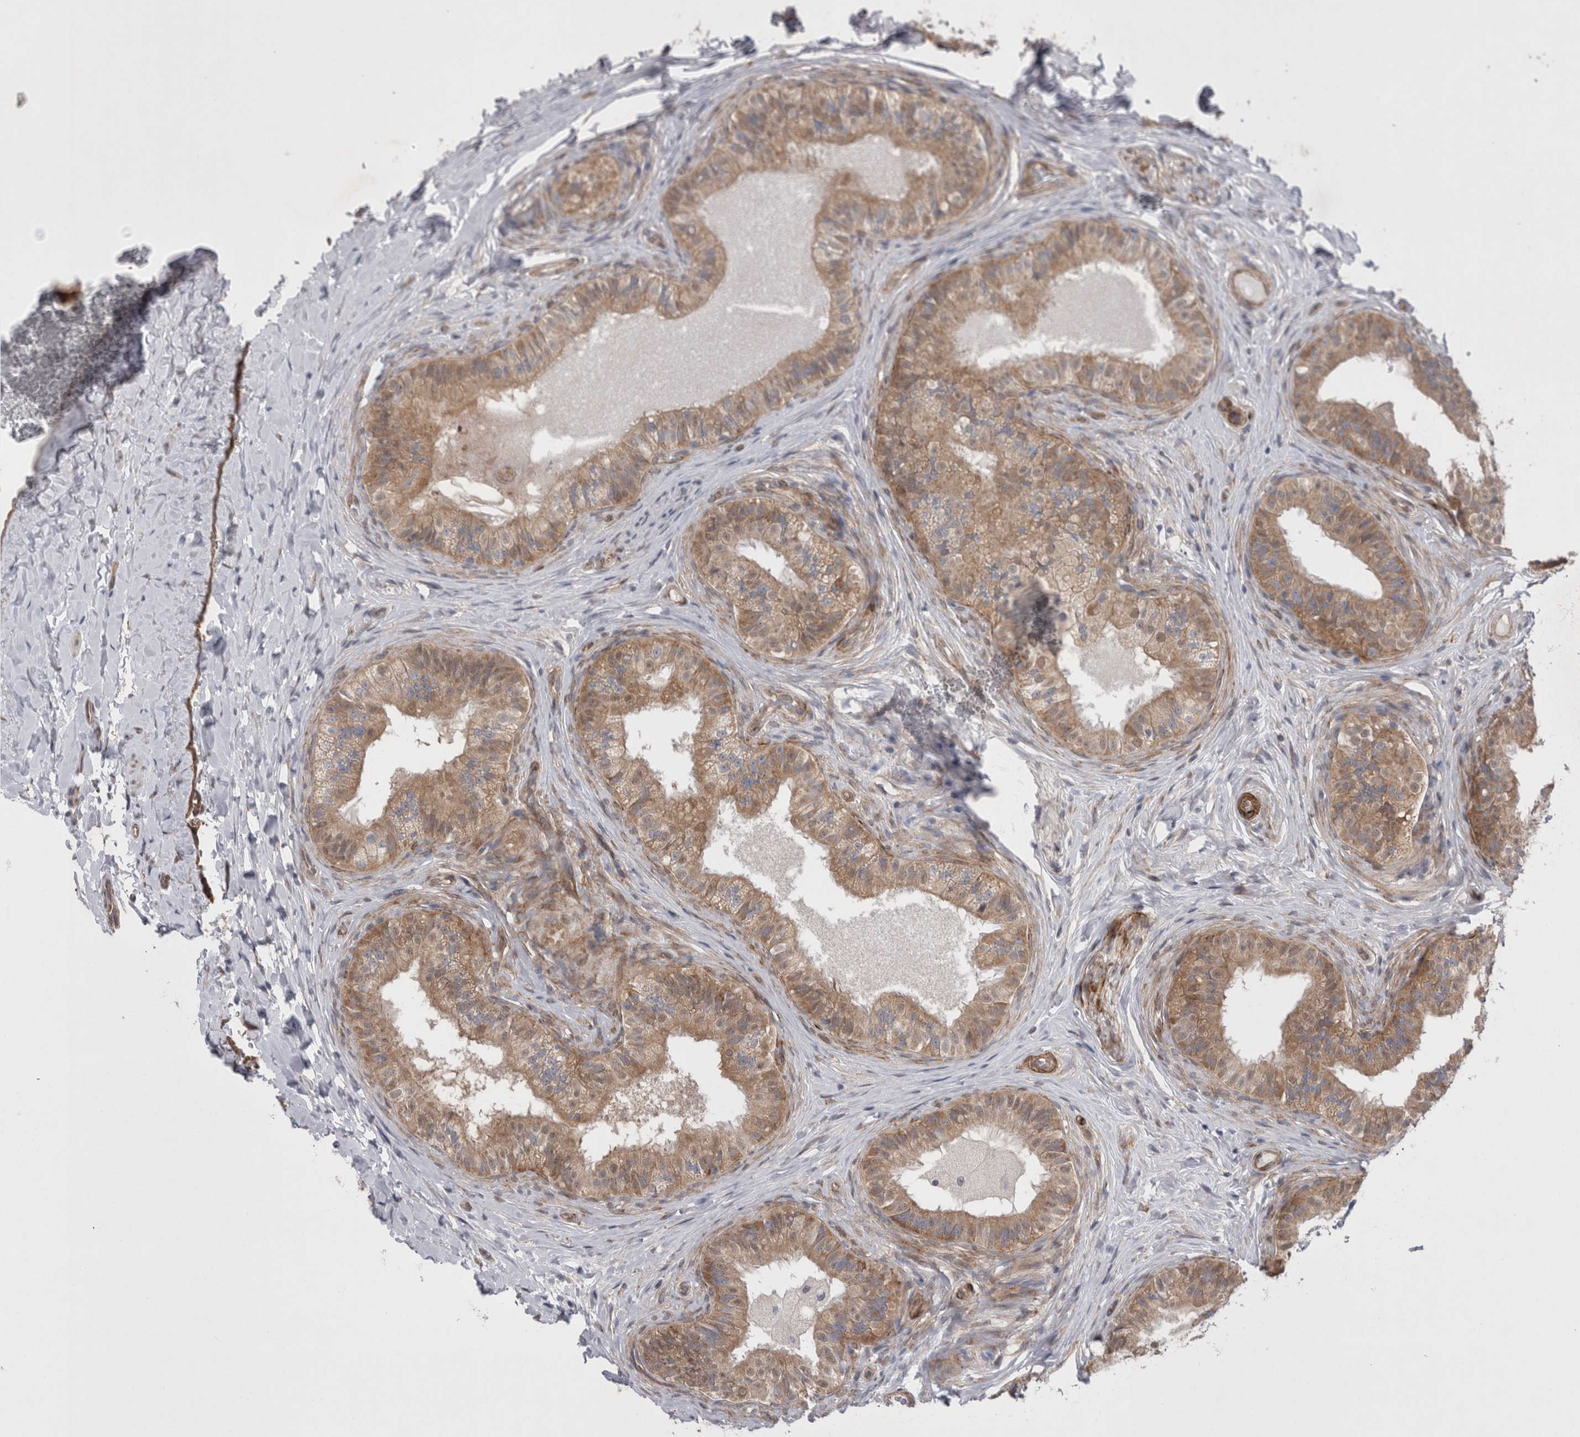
{"staining": {"intensity": "moderate", "quantity": "25%-75%", "location": "cytoplasmic/membranous"}, "tissue": "epididymis", "cell_type": "Glandular cells", "image_type": "normal", "snomed": [{"axis": "morphology", "description": "Normal tissue, NOS"}, {"axis": "topography", "description": "Epididymis"}], "caption": "Protein analysis of normal epididymis reveals moderate cytoplasmic/membranous expression in about 25%-75% of glandular cells.", "gene": "DDX6", "patient": {"sex": "male", "age": 49}}